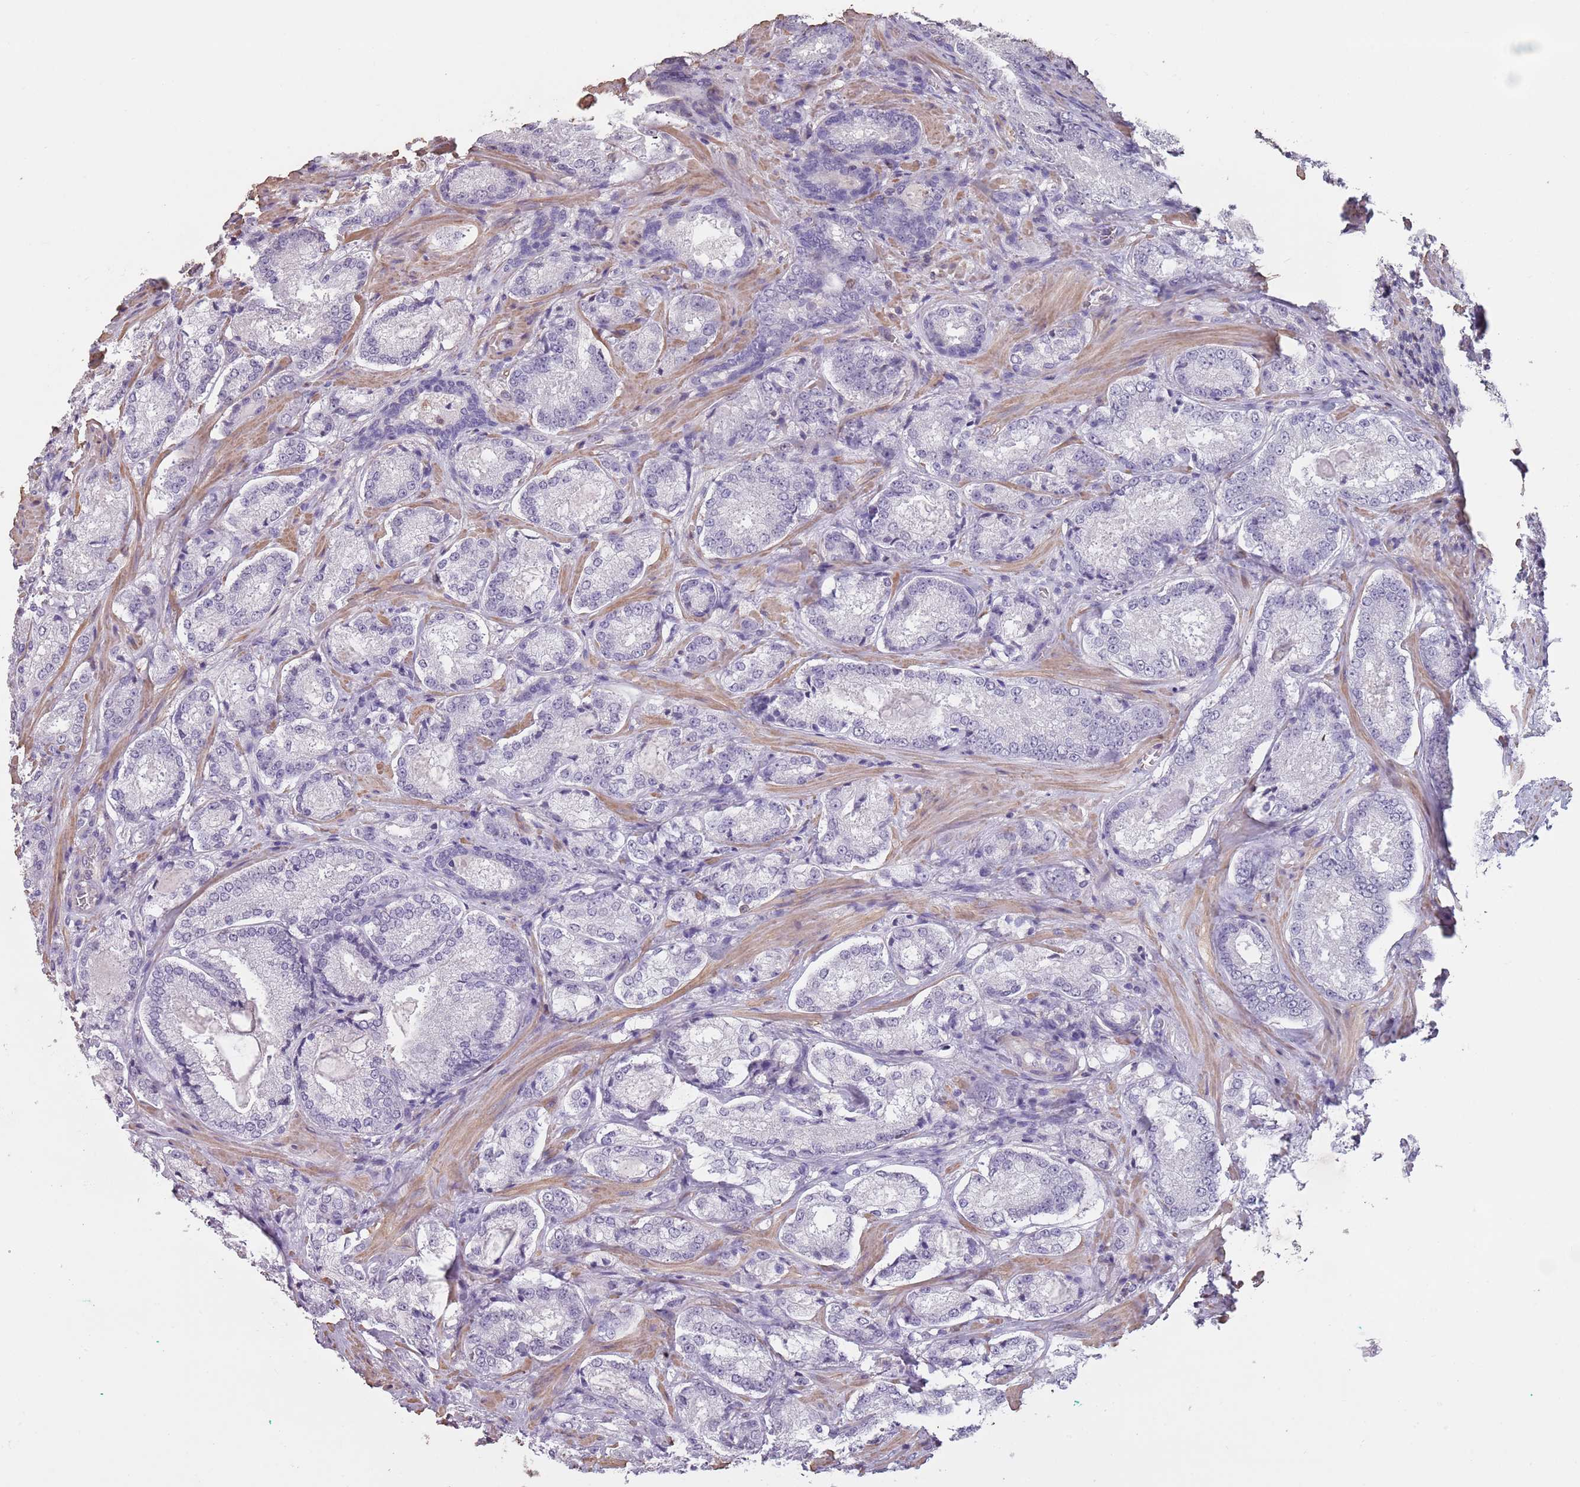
{"staining": {"intensity": "negative", "quantity": "none", "location": "none"}, "tissue": "prostate cancer", "cell_type": "Tumor cells", "image_type": "cancer", "snomed": [{"axis": "morphology", "description": "Adenocarcinoma, Low grade"}, {"axis": "topography", "description": "Prostate"}], "caption": "There is no significant positivity in tumor cells of prostate cancer (adenocarcinoma (low-grade)).", "gene": "SUN5", "patient": {"sex": "male", "age": 74}}